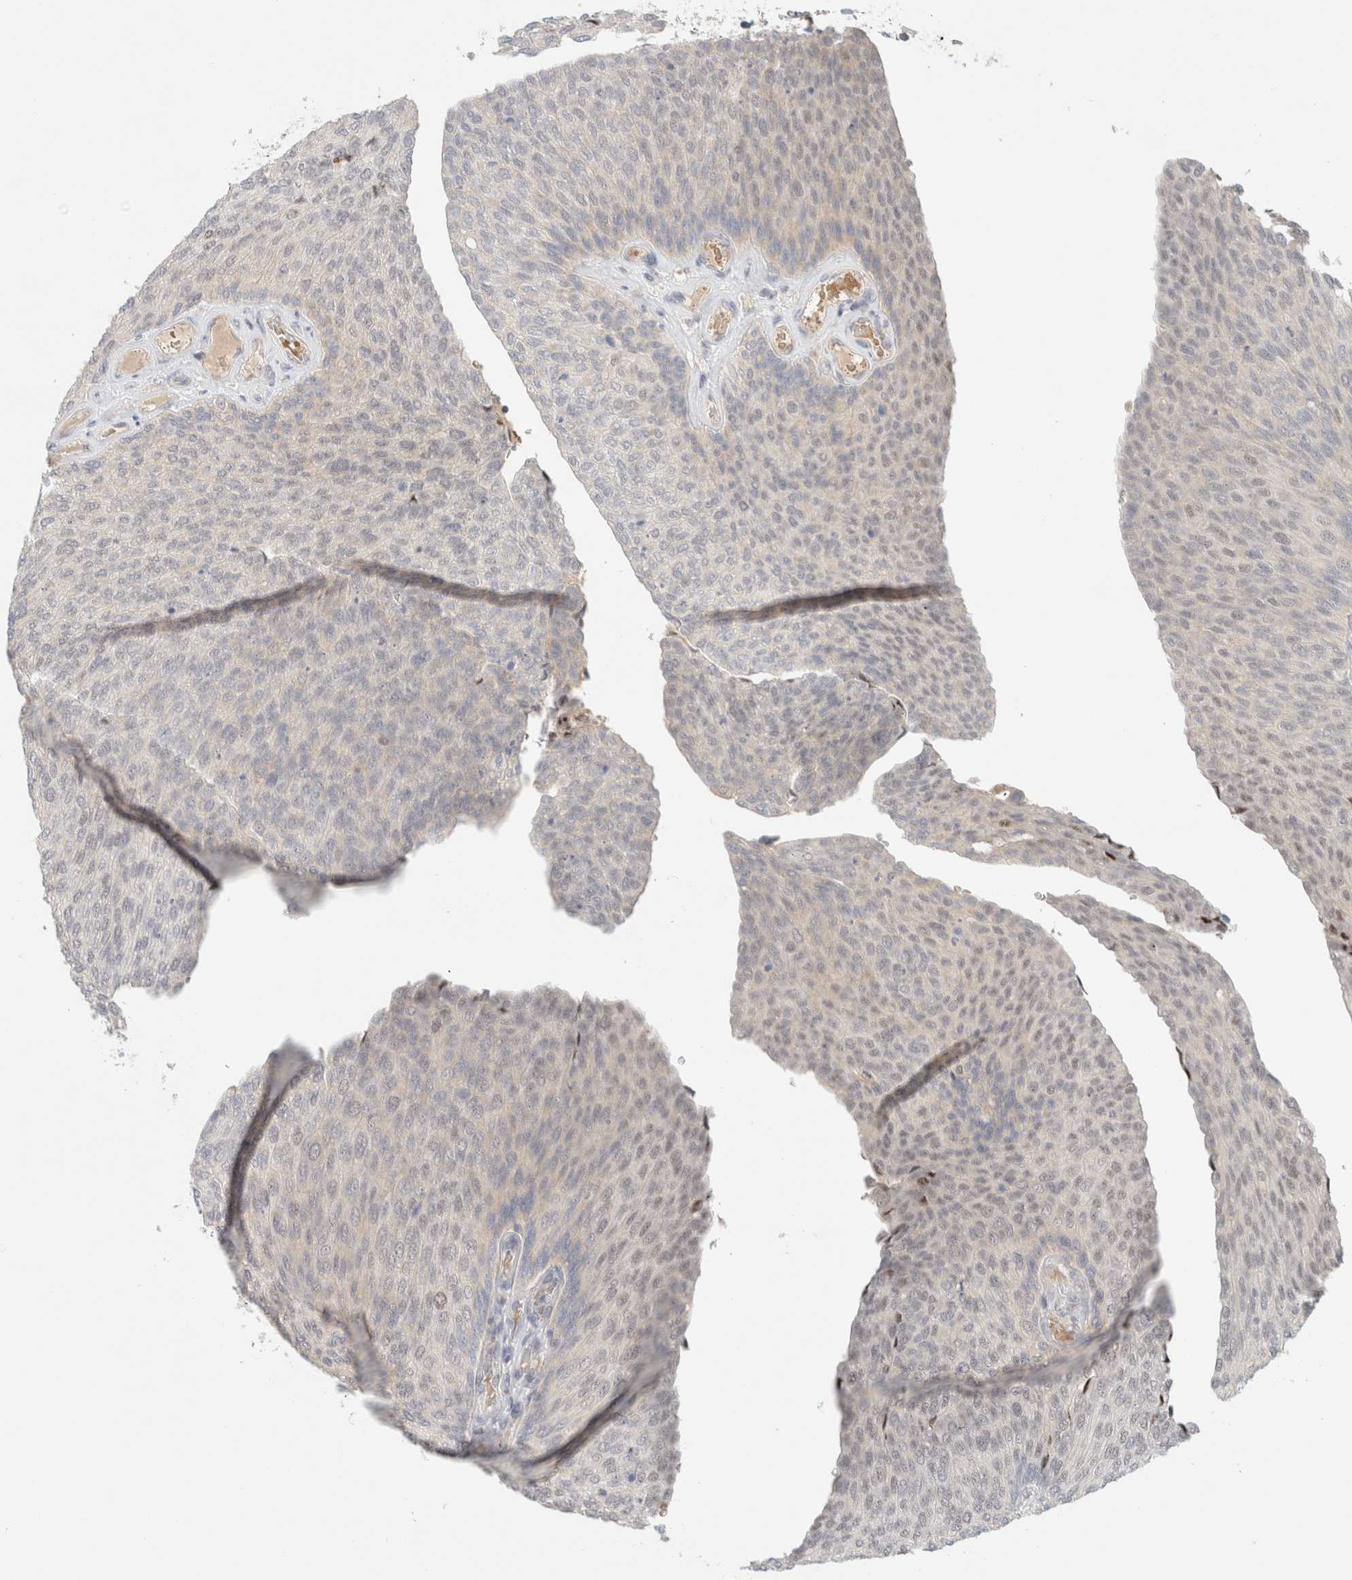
{"staining": {"intensity": "negative", "quantity": "none", "location": "none"}, "tissue": "urothelial cancer", "cell_type": "Tumor cells", "image_type": "cancer", "snomed": [{"axis": "morphology", "description": "Urothelial carcinoma, Low grade"}, {"axis": "topography", "description": "Urinary bladder"}], "caption": "Tumor cells show no significant positivity in low-grade urothelial carcinoma. (DAB IHC, high magnification).", "gene": "MRM3", "patient": {"sex": "female", "age": 79}}